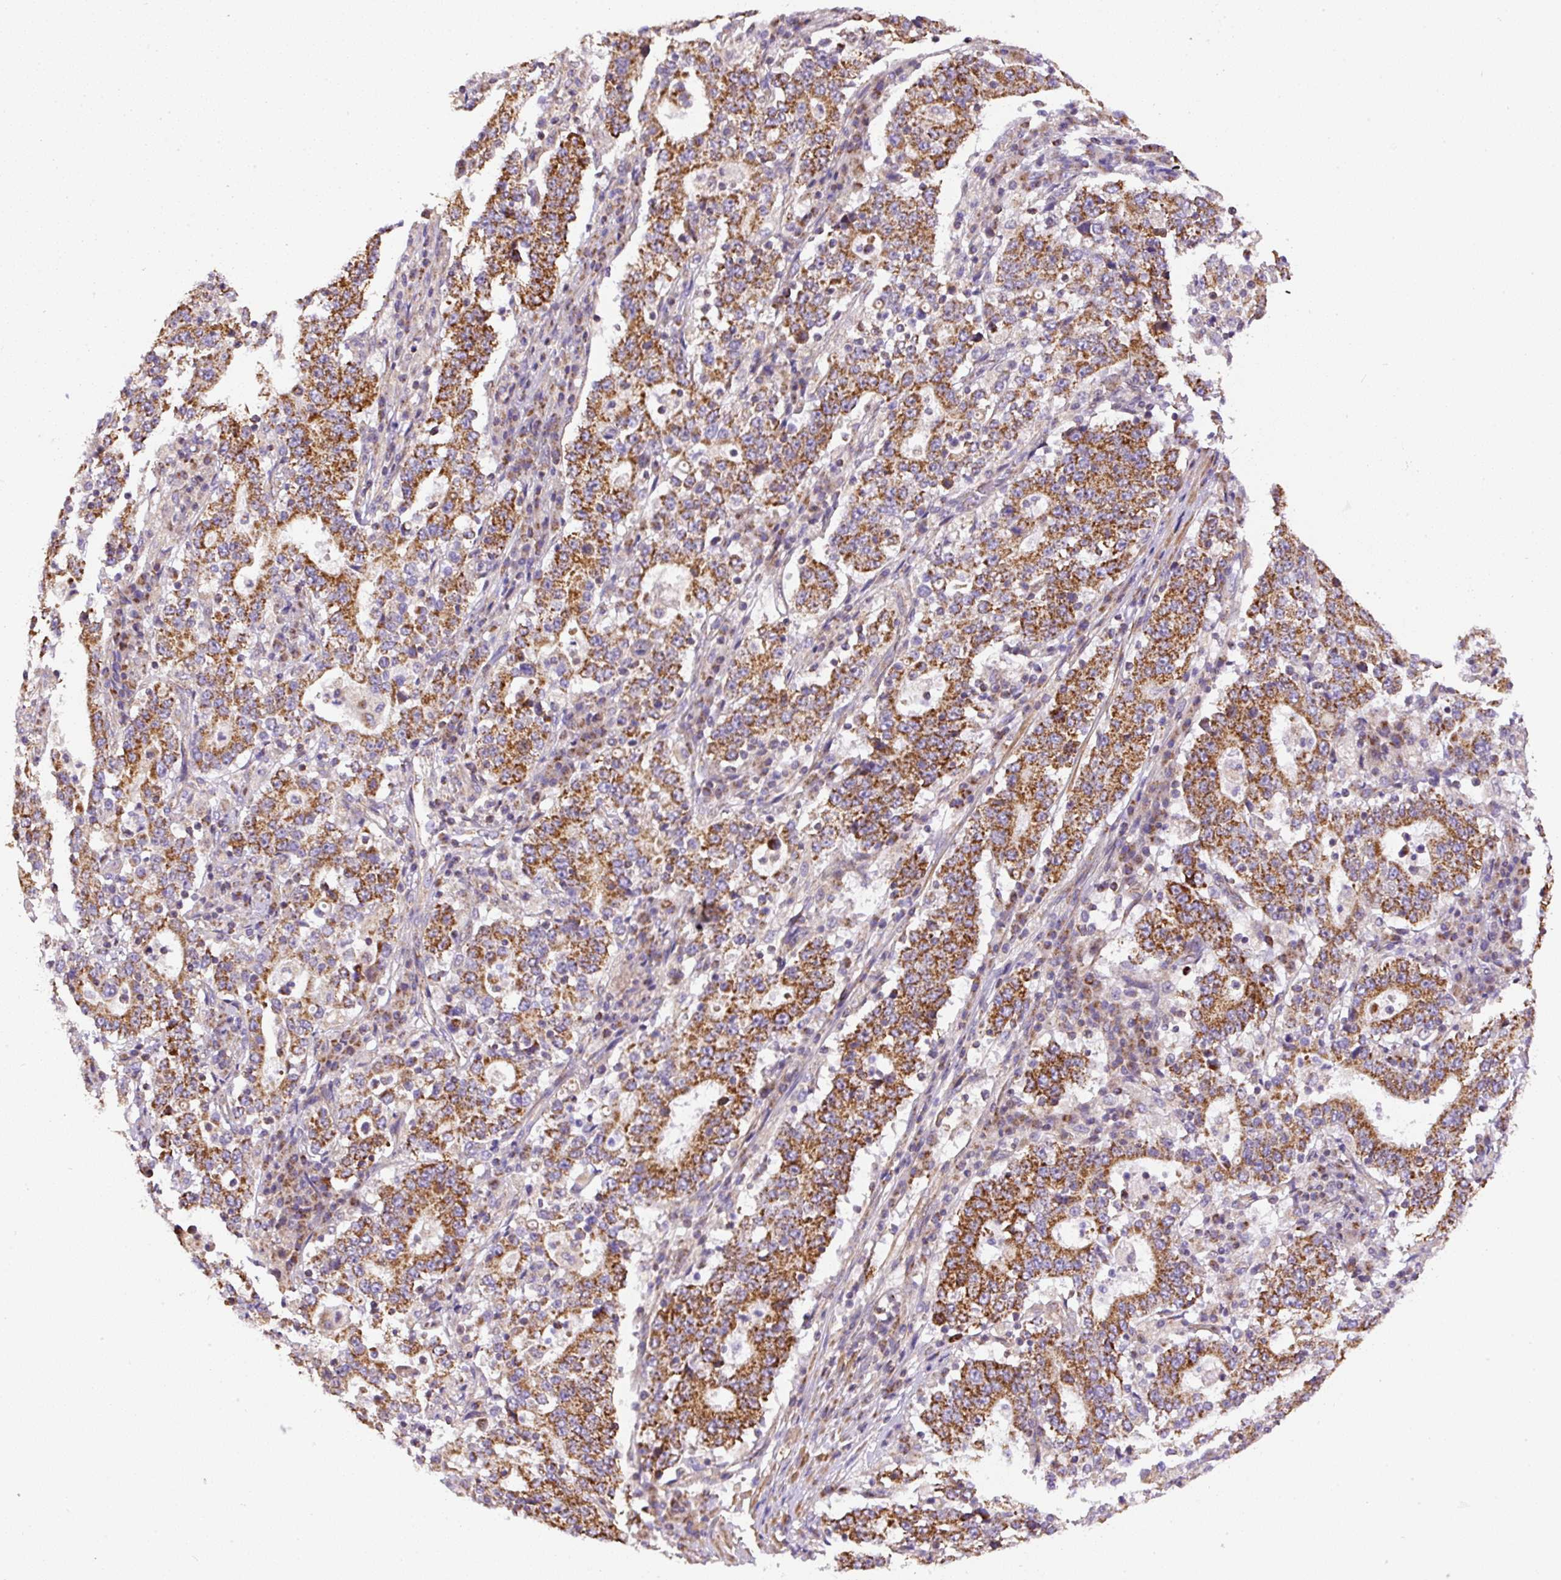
{"staining": {"intensity": "strong", "quantity": ">75%", "location": "cytoplasmic/membranous"}, "tissue": "stomach cancer", "cell_type": "Tumor cells", "image_type": "cancer", "snomed": [{"axis": "morphology", "description": "Adenocarcinoma, NOS"}, {"axis": "topography", "description": "Stomach"}], "caption": "High-magnification brightfield microscopy of stomach cancer (adenocarcinoma) stained with DAB (3,3'-diaminobenzidine) (brown) and counterstained with hematoxylin (blue). tumor cells exhibit strong cytoplasmic/membranous expression is identified in about>75% of cells.", "gene": "NDUFAF2", "patient": {"sex": "male", "age": 59}}